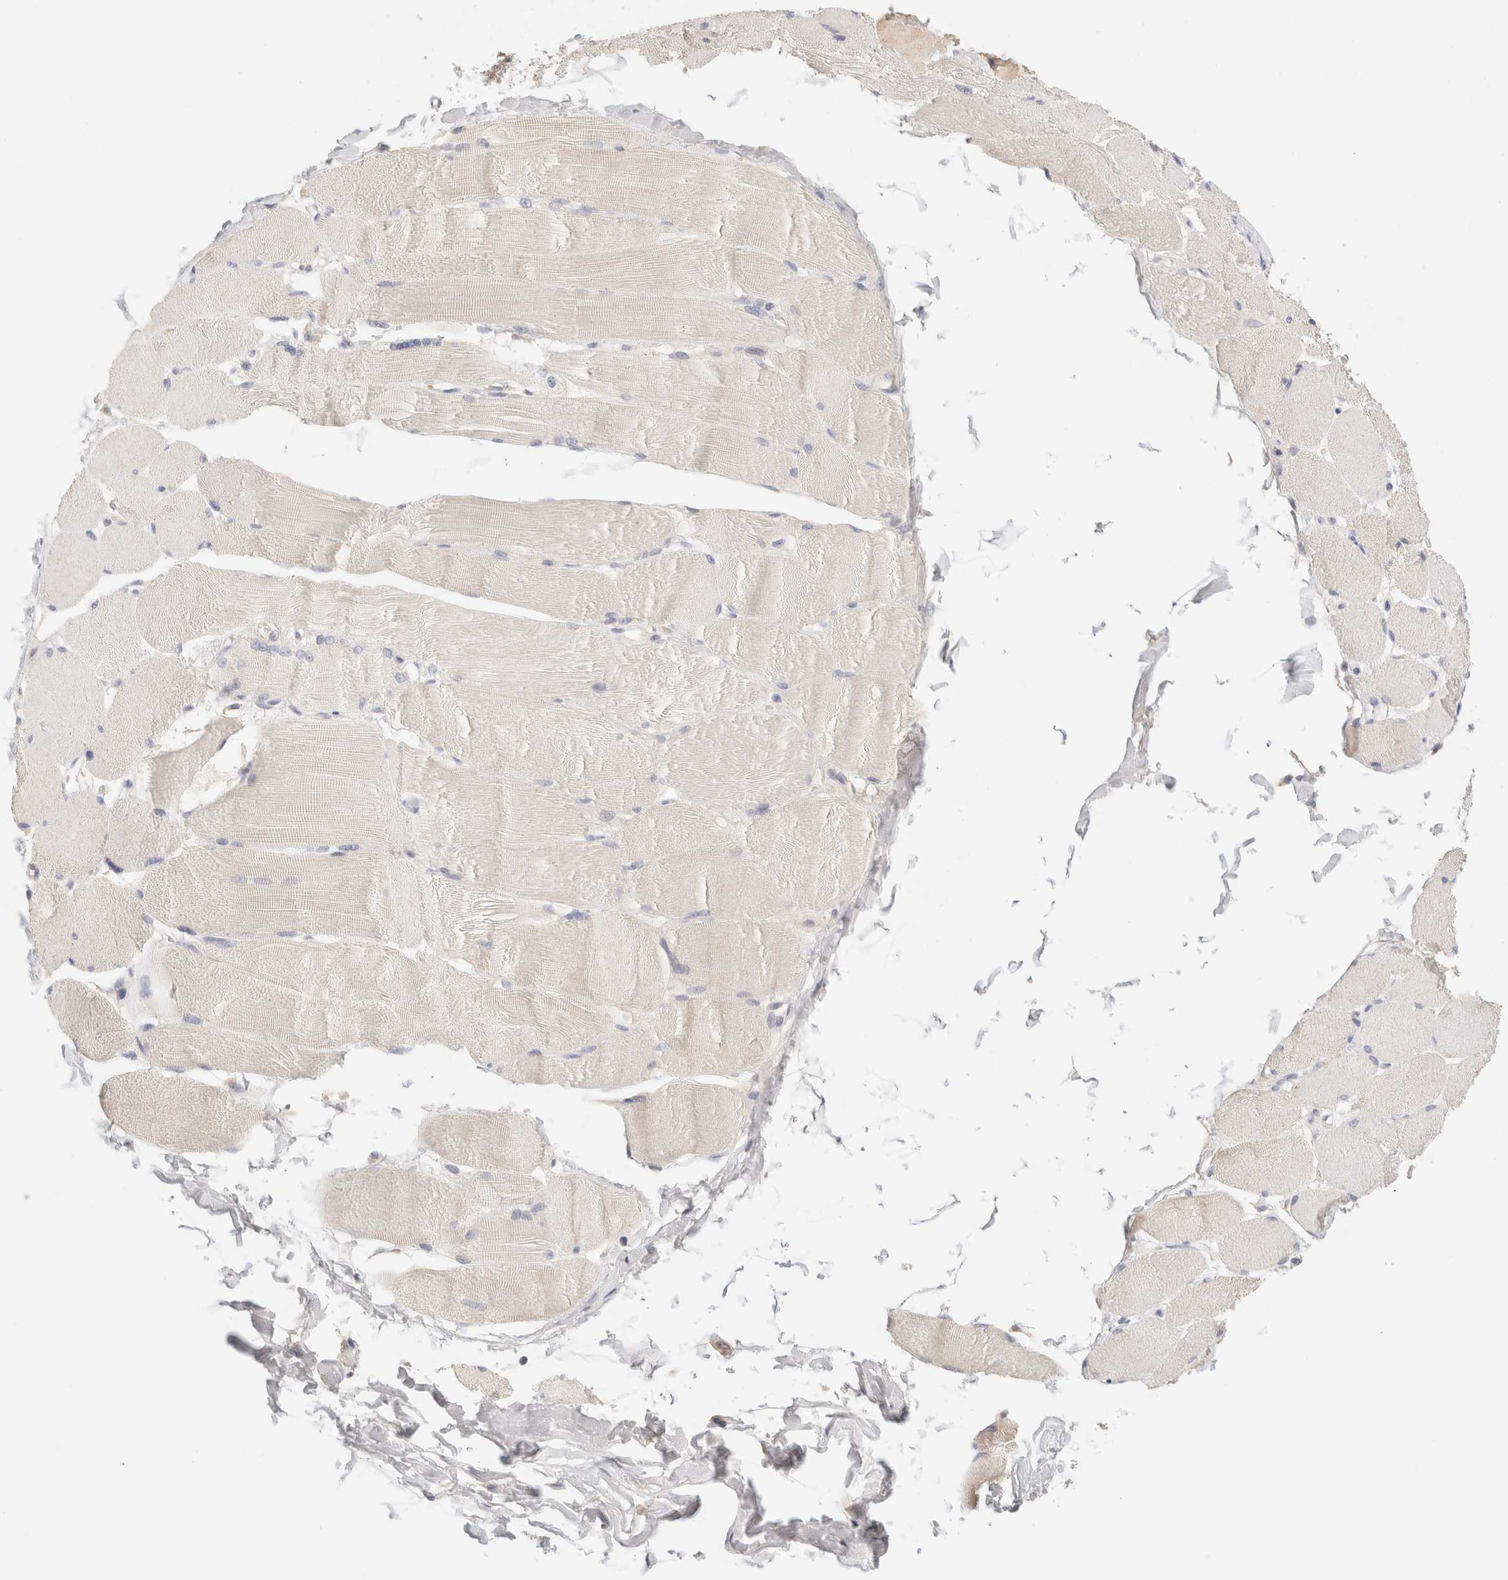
{"staining": {"intensity": "negative", "quantity": "none", "location": "none"}, "tissue": "skeletal muscle", "cell_type": "Myocytes", "image_type": "normal", "snomed": [{"axis": "morphology", "description": "Normal tissue, NOS"}, {"axis": "topography", "description": "Skin"}, {"axis": "topography", "description": "Skeletal muscle"}], "caption": "IHC image of benign skeletal muscle: skeletal muscle stained with DAB (3,3'-diaminobenzidine) reveals no significant protein staining in myocytes.", "gene": "SCGB2A2", "patient": {"sex": "male", "age": 83}}